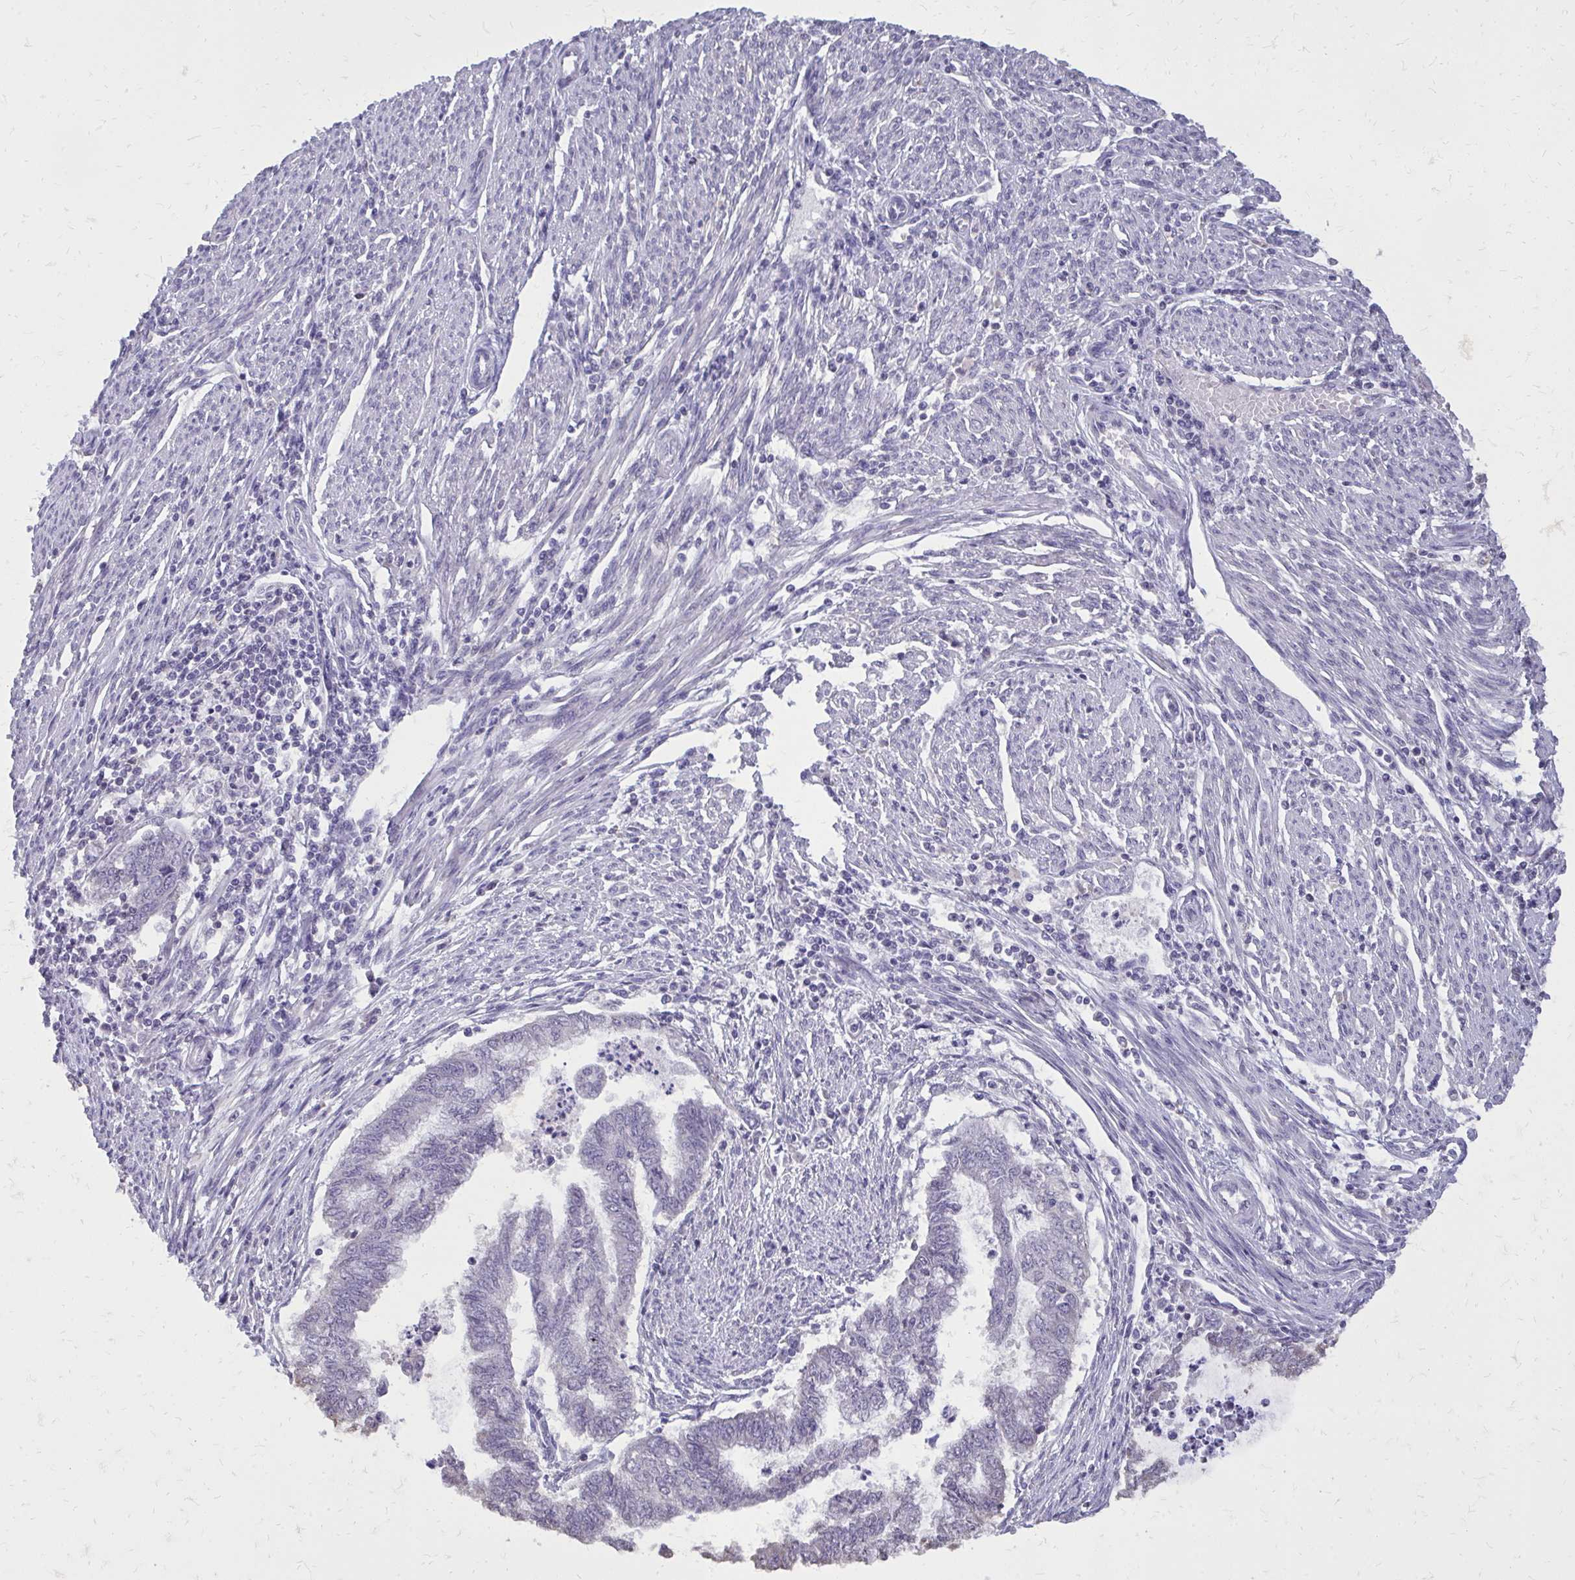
{"staining": {"intensity": "negative", "quantity": "none", "location": "none"}, "tissue": "endometrial cancer", "cell_type": "Tumor cells", "image_type": "cancer", "snomed": [{"axis": "morphology", "description": "Adenocarcinoma, NOS"}, {"axis": "topography", "description": "Endometrium"}], "caption": "This photomicrograph is of endometrial cancer stained with IHC to label a protein in brown with the nuclei are counter-stained blue. There is no staining in tumor cells.", "gene": "AKAP5", "patient": {"sex": "female", "age": 79}}